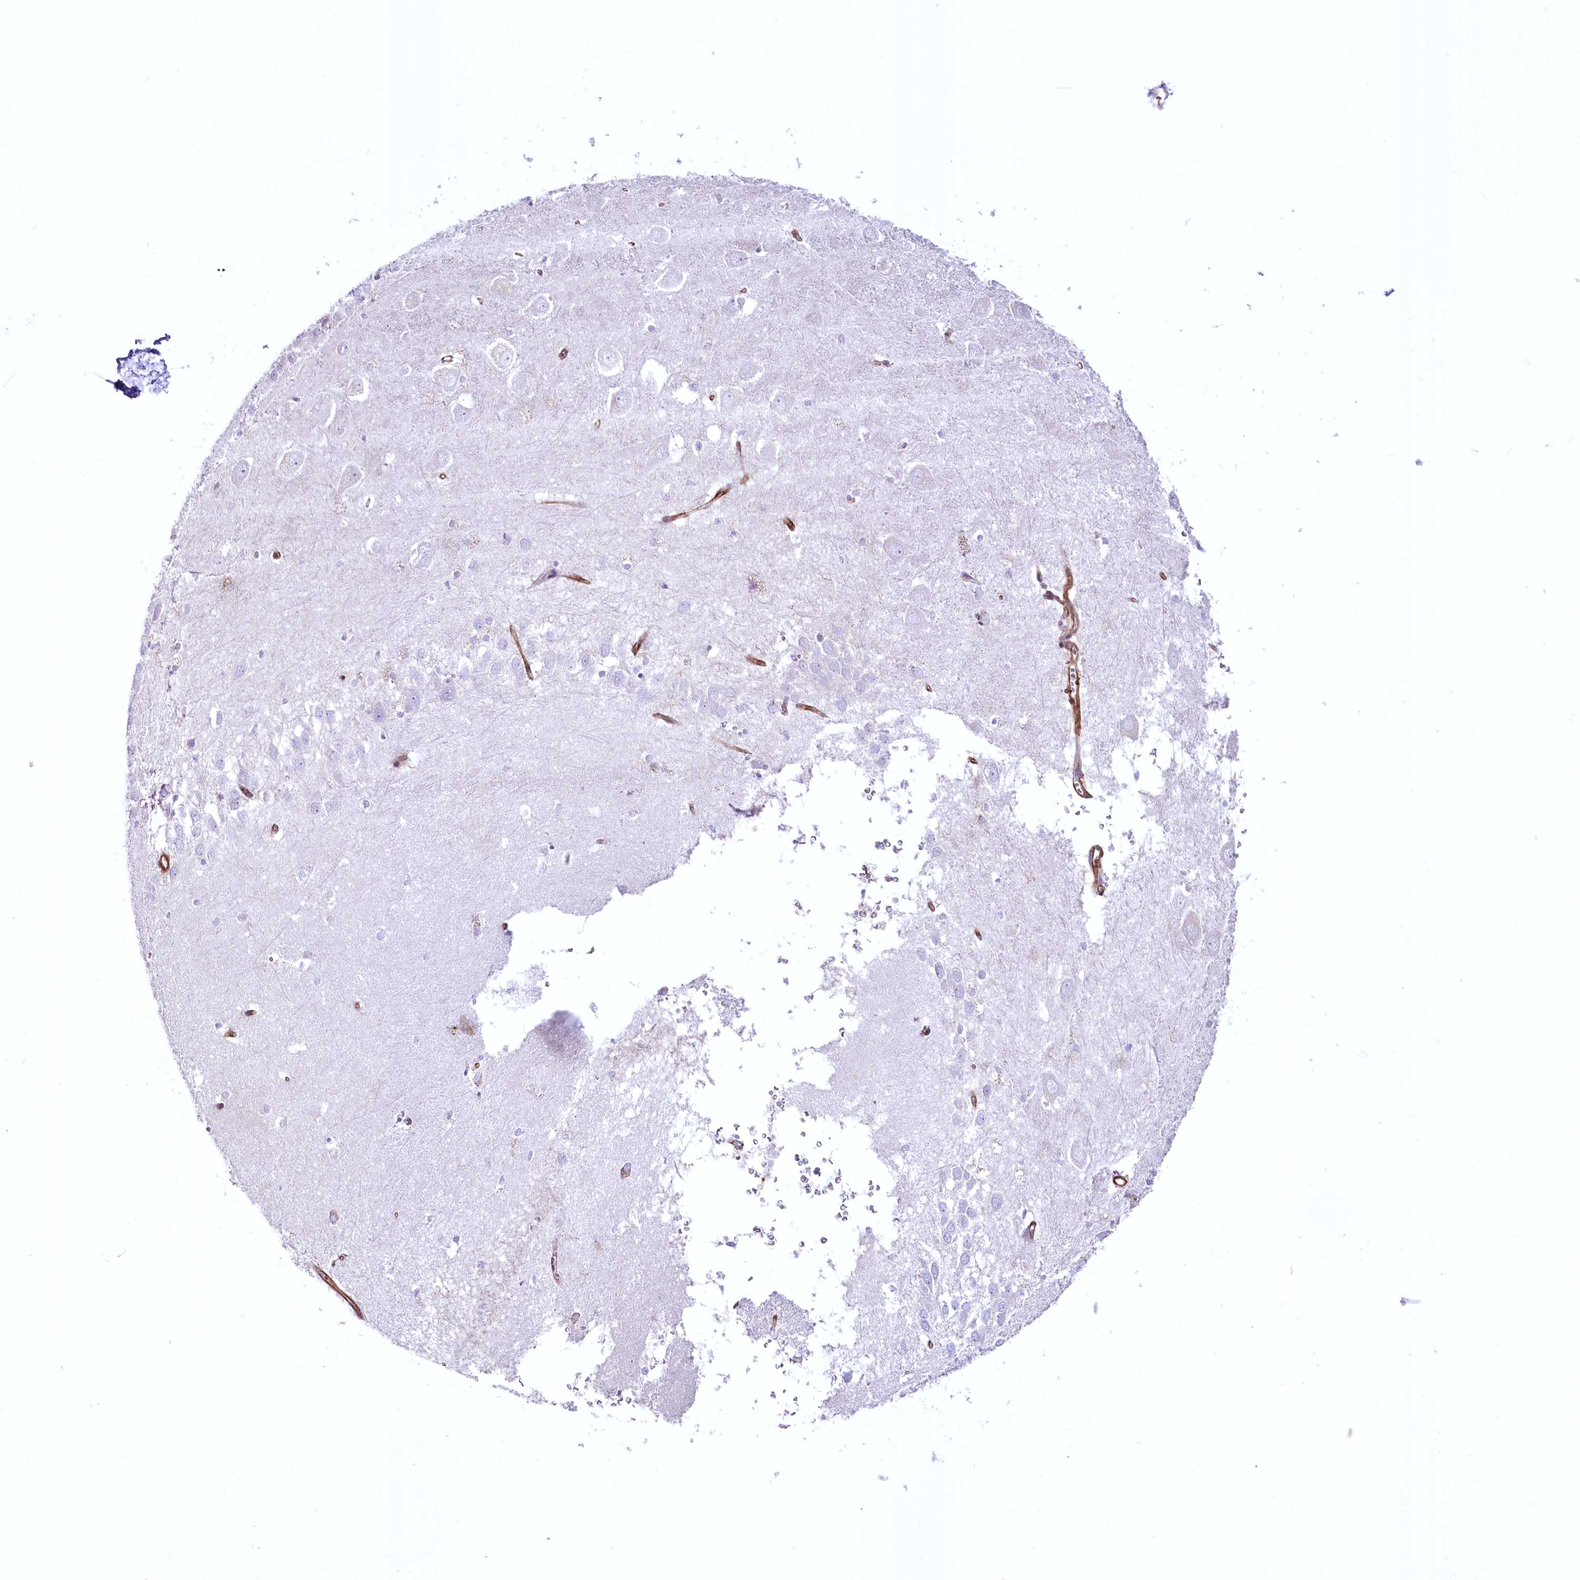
{"staining": {"intensity": "negative", "quantity": "none", "location": "none"}, "tissue": "hippocampus", "cell_type": "Glial cells", "image_type": "normal", "snomed": [{"axis": "morphology", "description": "Normal tissue, NOS"}, {"axis": "topography", "description": "Hippocampus"}], "caption": "The histopathology image shows no significant positivity in glial cells of hippocampus.", "gene": "SYNPO2", "patient": {"sex": "female", "age": 64}}